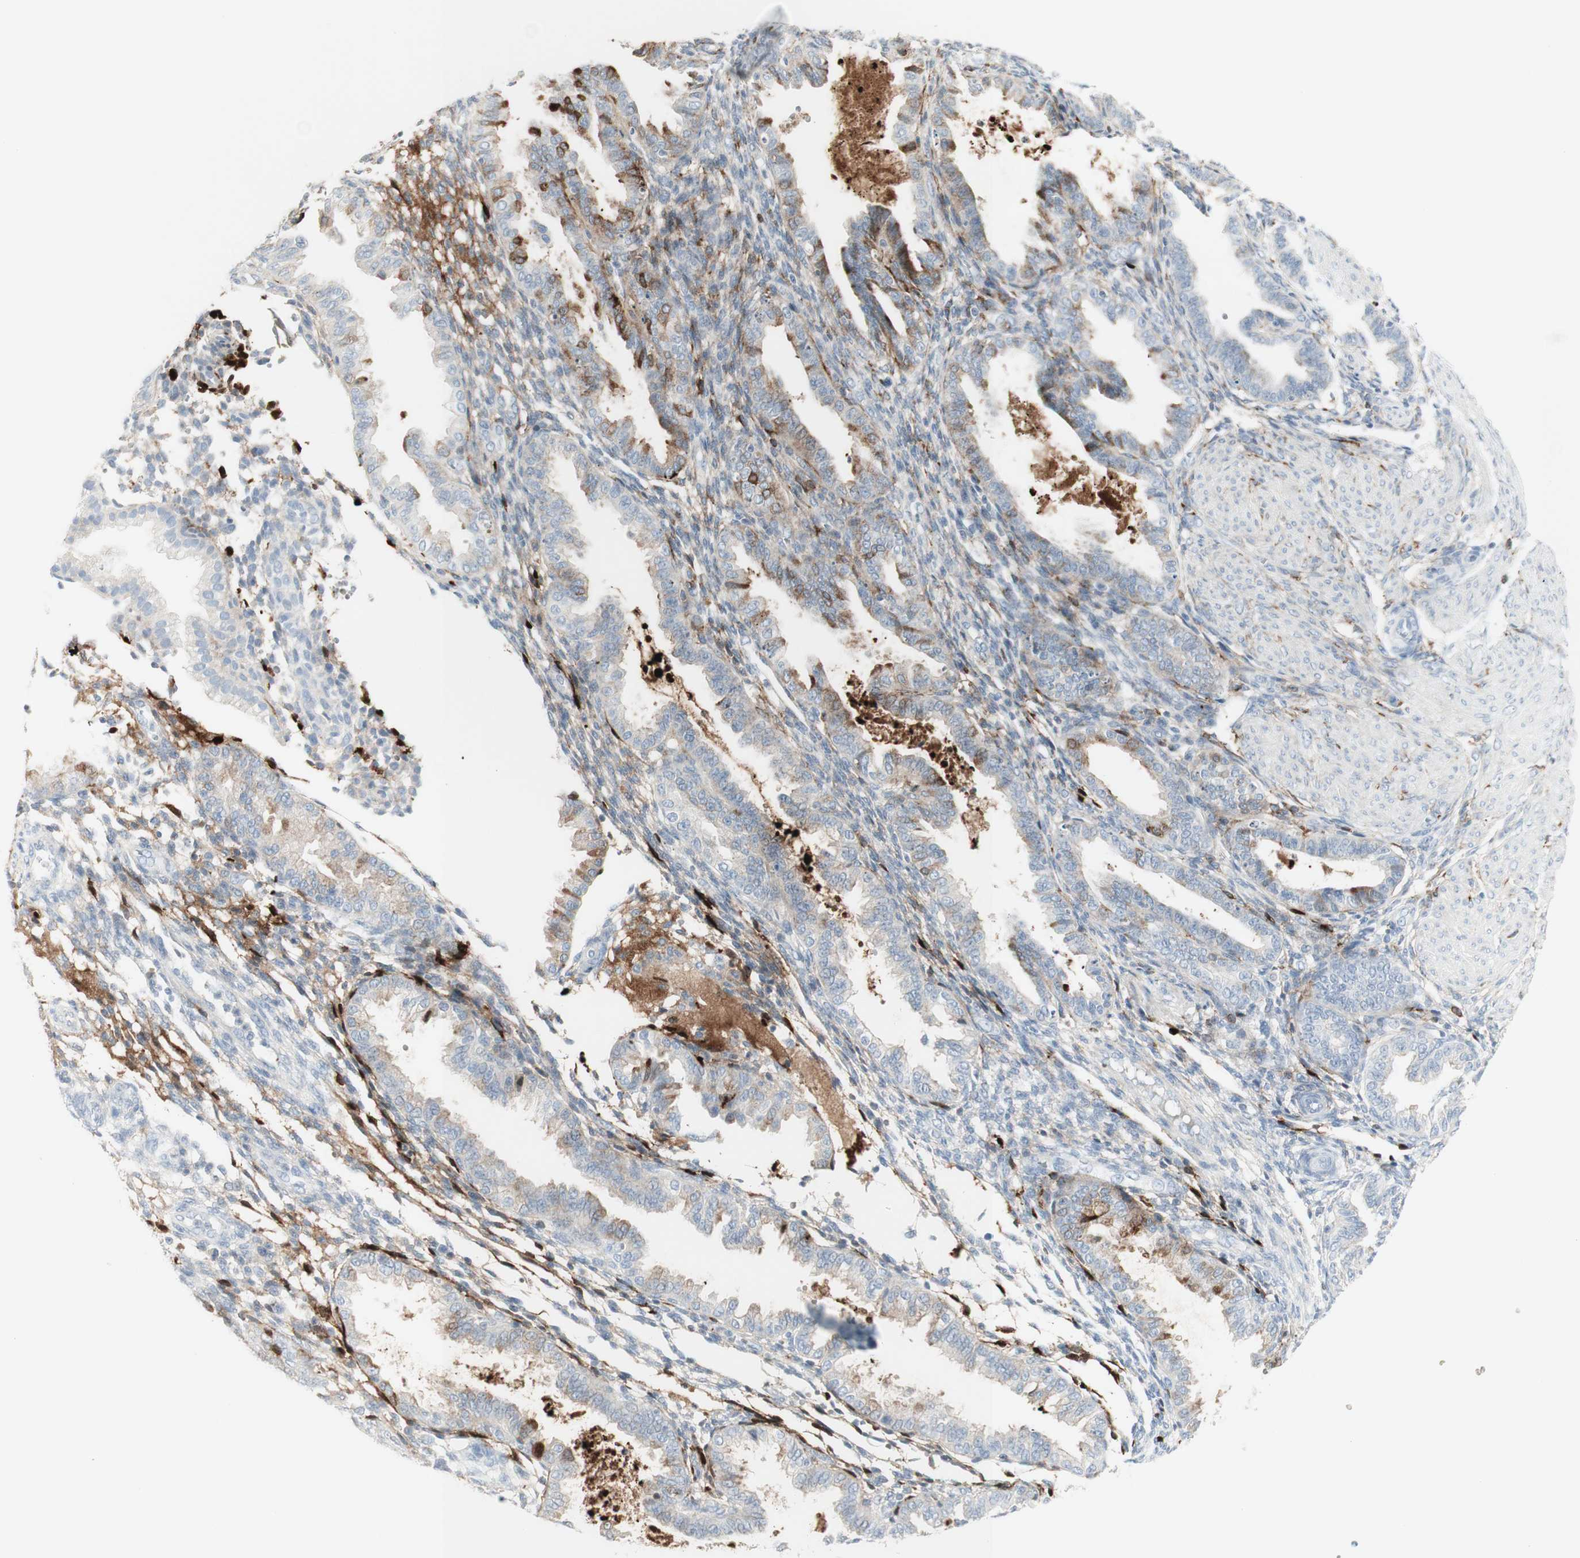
{"staining": {"intensity": "moderate", "quantity": ">75%", "location": "cytoplasmic/membranous"}, "tissue": "endometrium", "cell_type": "Cells in endometrial stroma", "image_type": "normal", "snomed": [{"axis": "morphology", "description": "Normal tissue, NOS"}, {"axis": "topography", "description": "Endometrium"}], "caption": "Endometrium stained with DAB IHC exhibits medium levels of moderate cytoplasmic/membranous expression in approximately >75% of cells in endometrial stroma. (Stains: DAB in brown, nuclei in blue, Microscopy: brightfield microscopy at high magnification).", "gene": "MDK", "patient": {"sex": "female", "age": 33}}